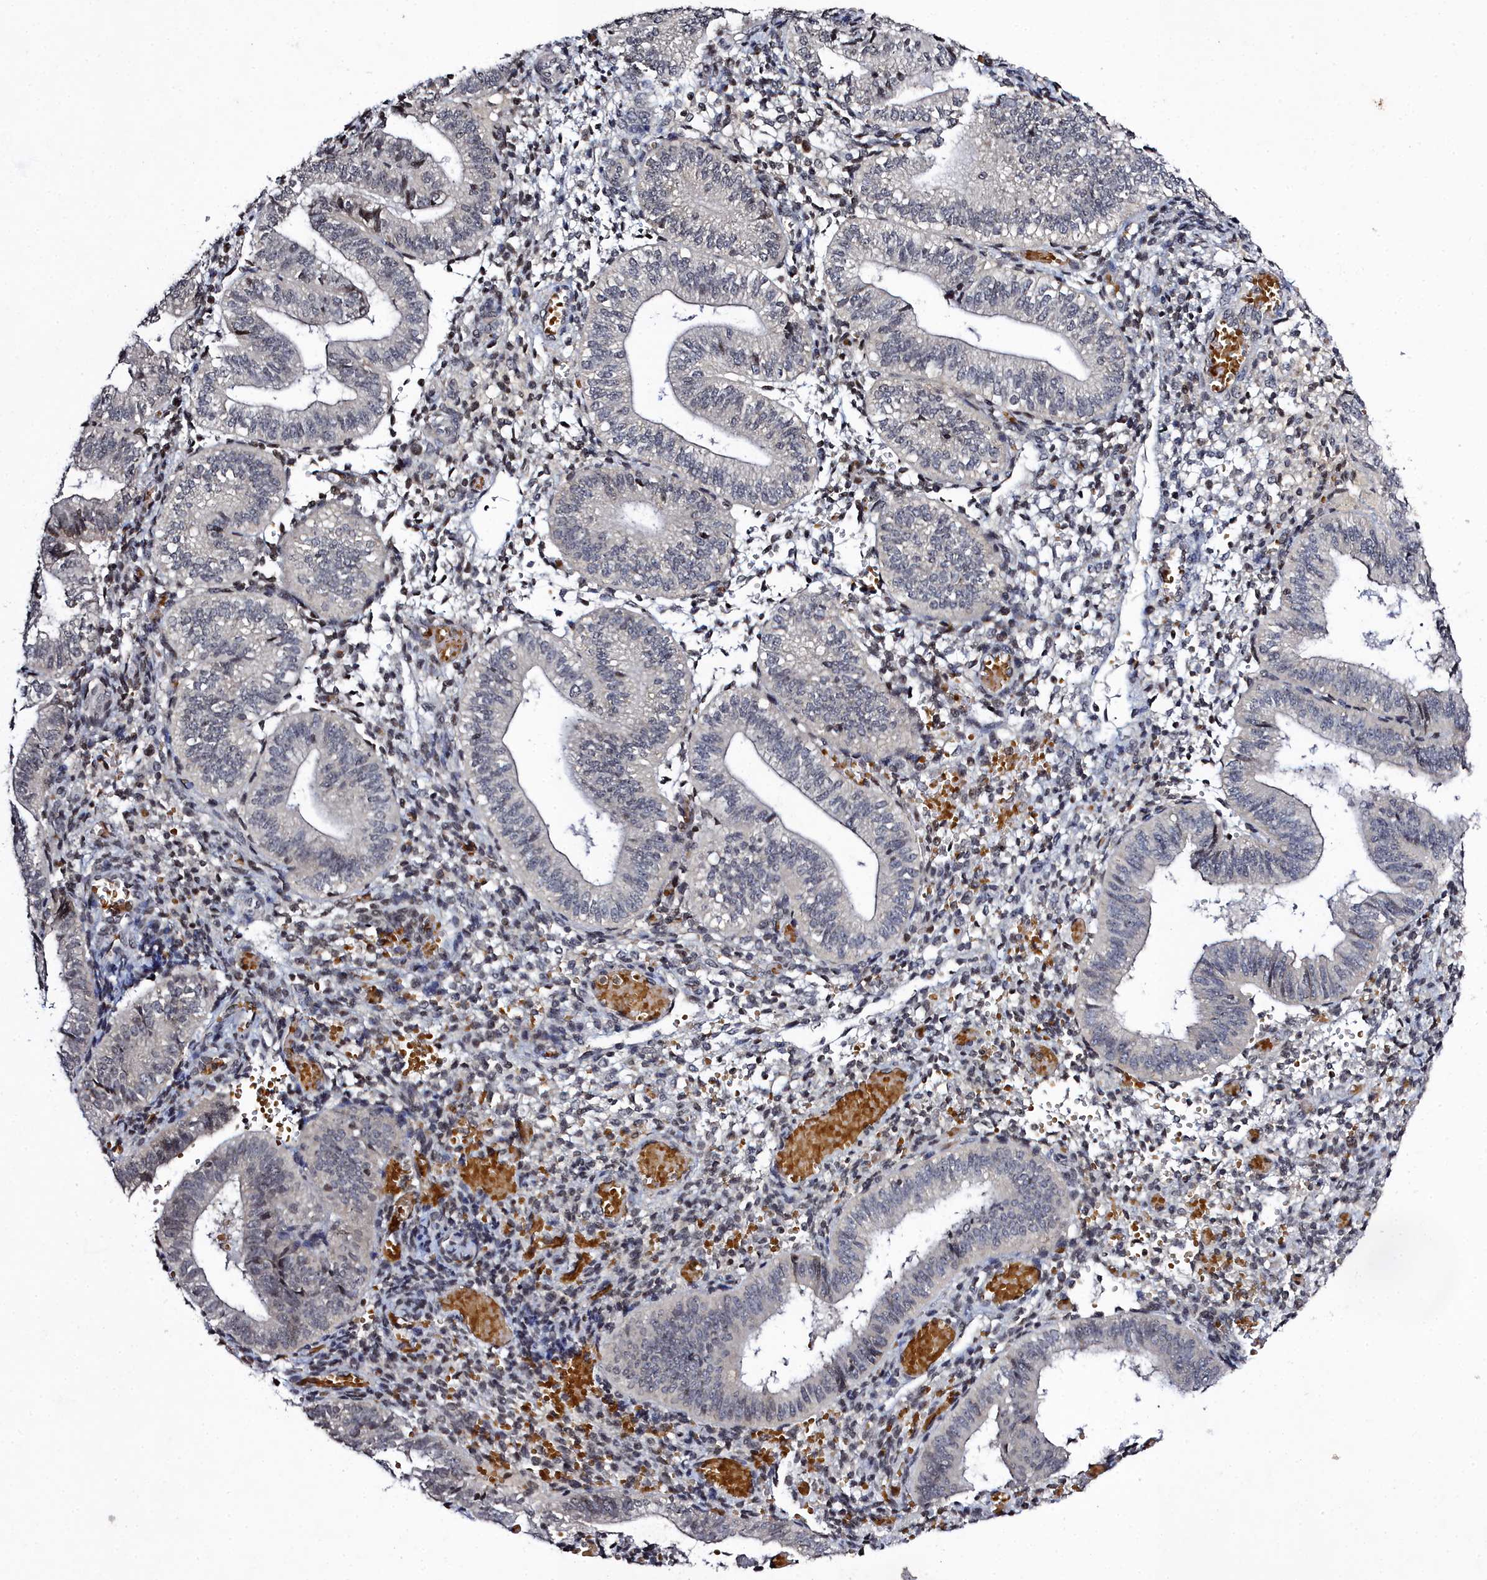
{"staining": {"intensity": "negative", "quantity": "none", "location": "none"}, "tissue": "endometrium", "cell_type": "Cells in endometrial stroma", "image_type": "normal", "snomed": [{"axis": "morphology", "description": "Normal tissue, NOS"}, {"axis": "topography", "description": "Endometrium"}], "caption": "Immunohistochemical staining of unremarkable human endometrium reveals no significant positivity in cells in endometrial stroma.", "gene": "FZD4", "patient": {"sex": "female", "age": 34}}